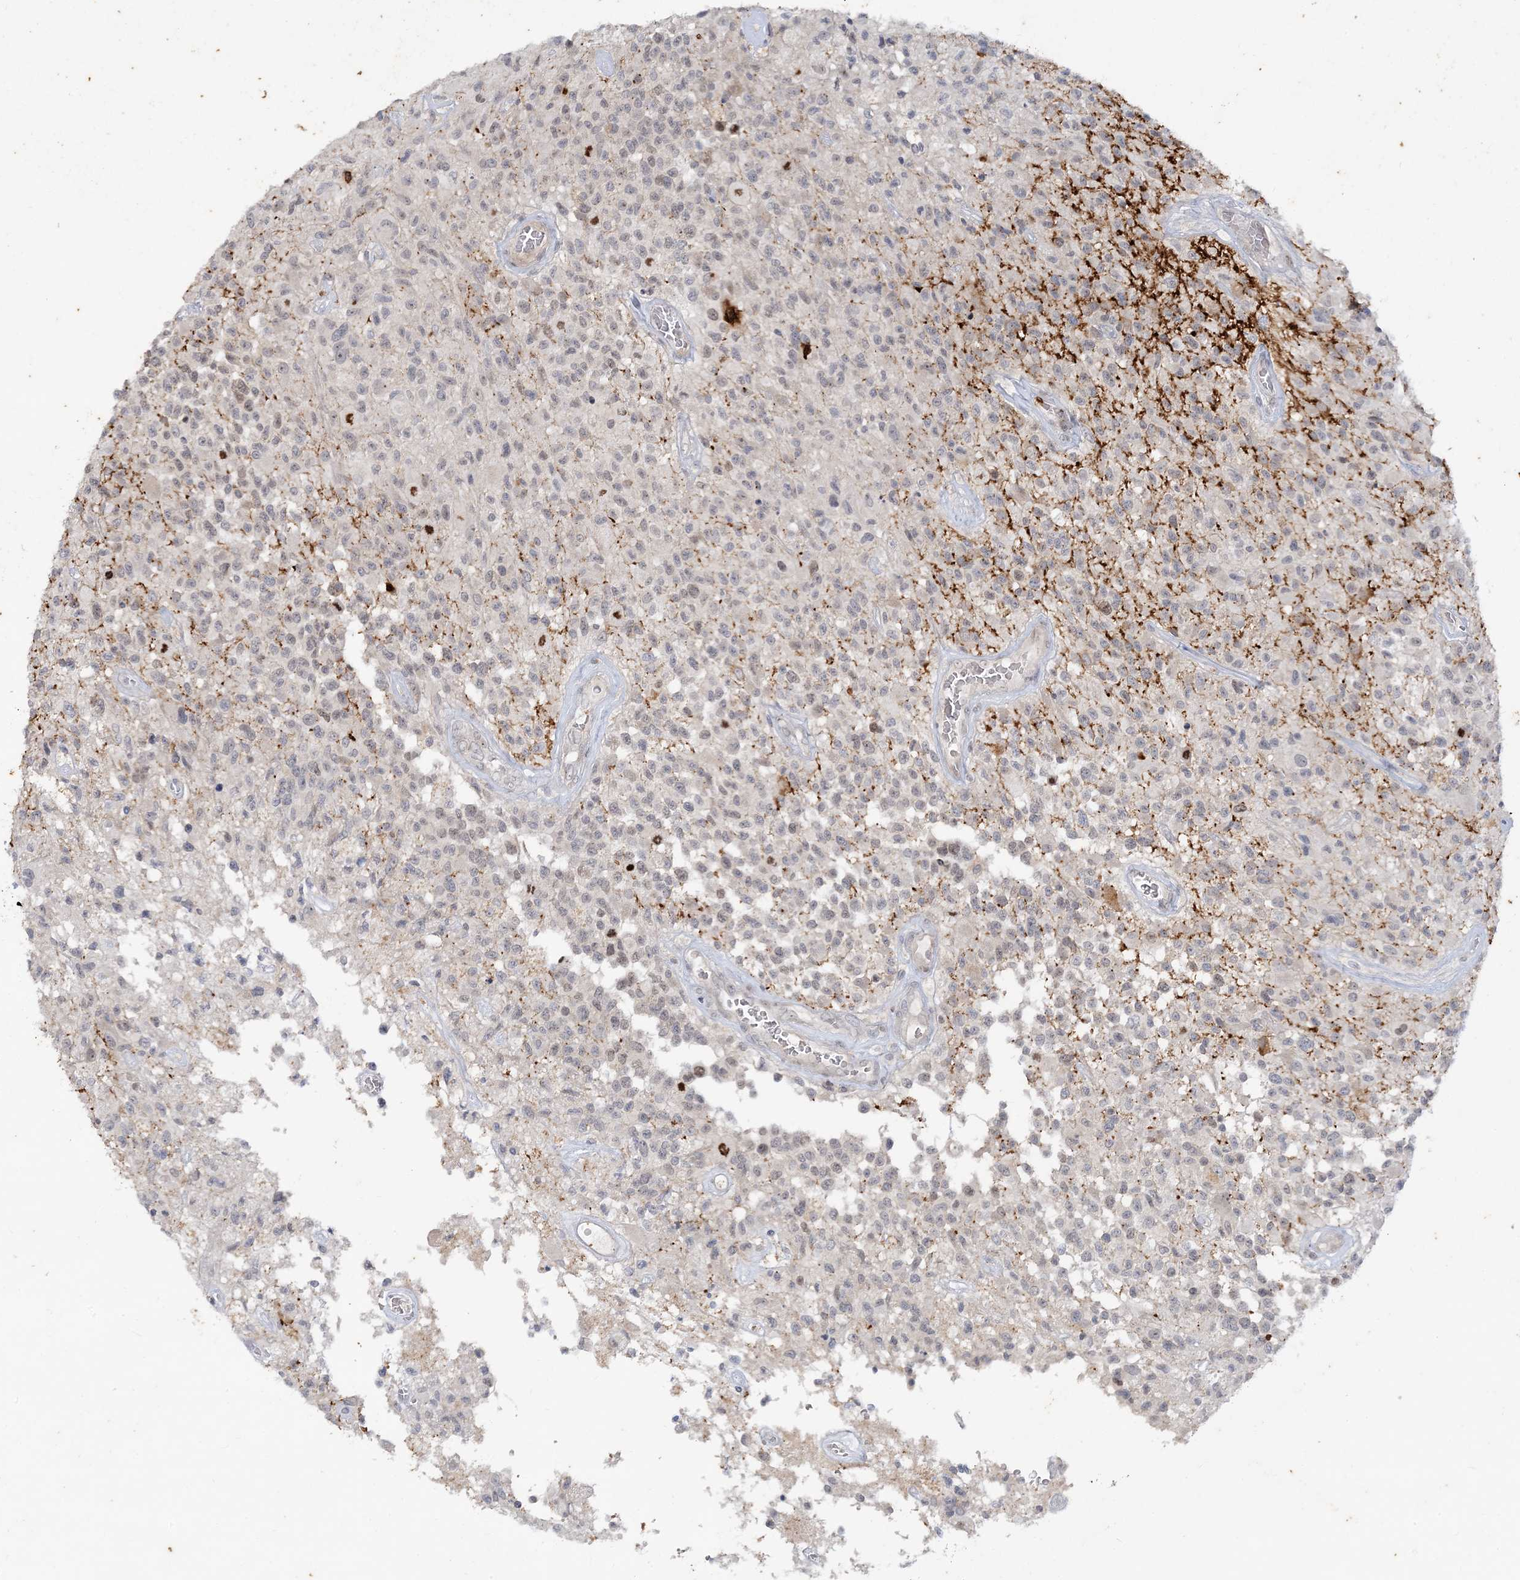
{"staining": {"intensity": "weak", "quantity": "<25%", "location": "nuclear"}, "tissue": "glioma", "cell_type": "Tumor cells", "image_type": "cancer", "snomed": [{"axis": "morphology", "description": "Glioma, malignant, High grade"}, {"axis": "morphology", "description": "Glioblastoma, NOS"}, {"axis": "topography", "description": "Brain"}], "caption": "Micrograph shows no significant protein staining in tumor cells of malignant glioma (high-grade). (DAB immunohistochemistry (IHC), high magnification).", "gene": "LEXM", "patient": {"sex": "male", "age": 60}}